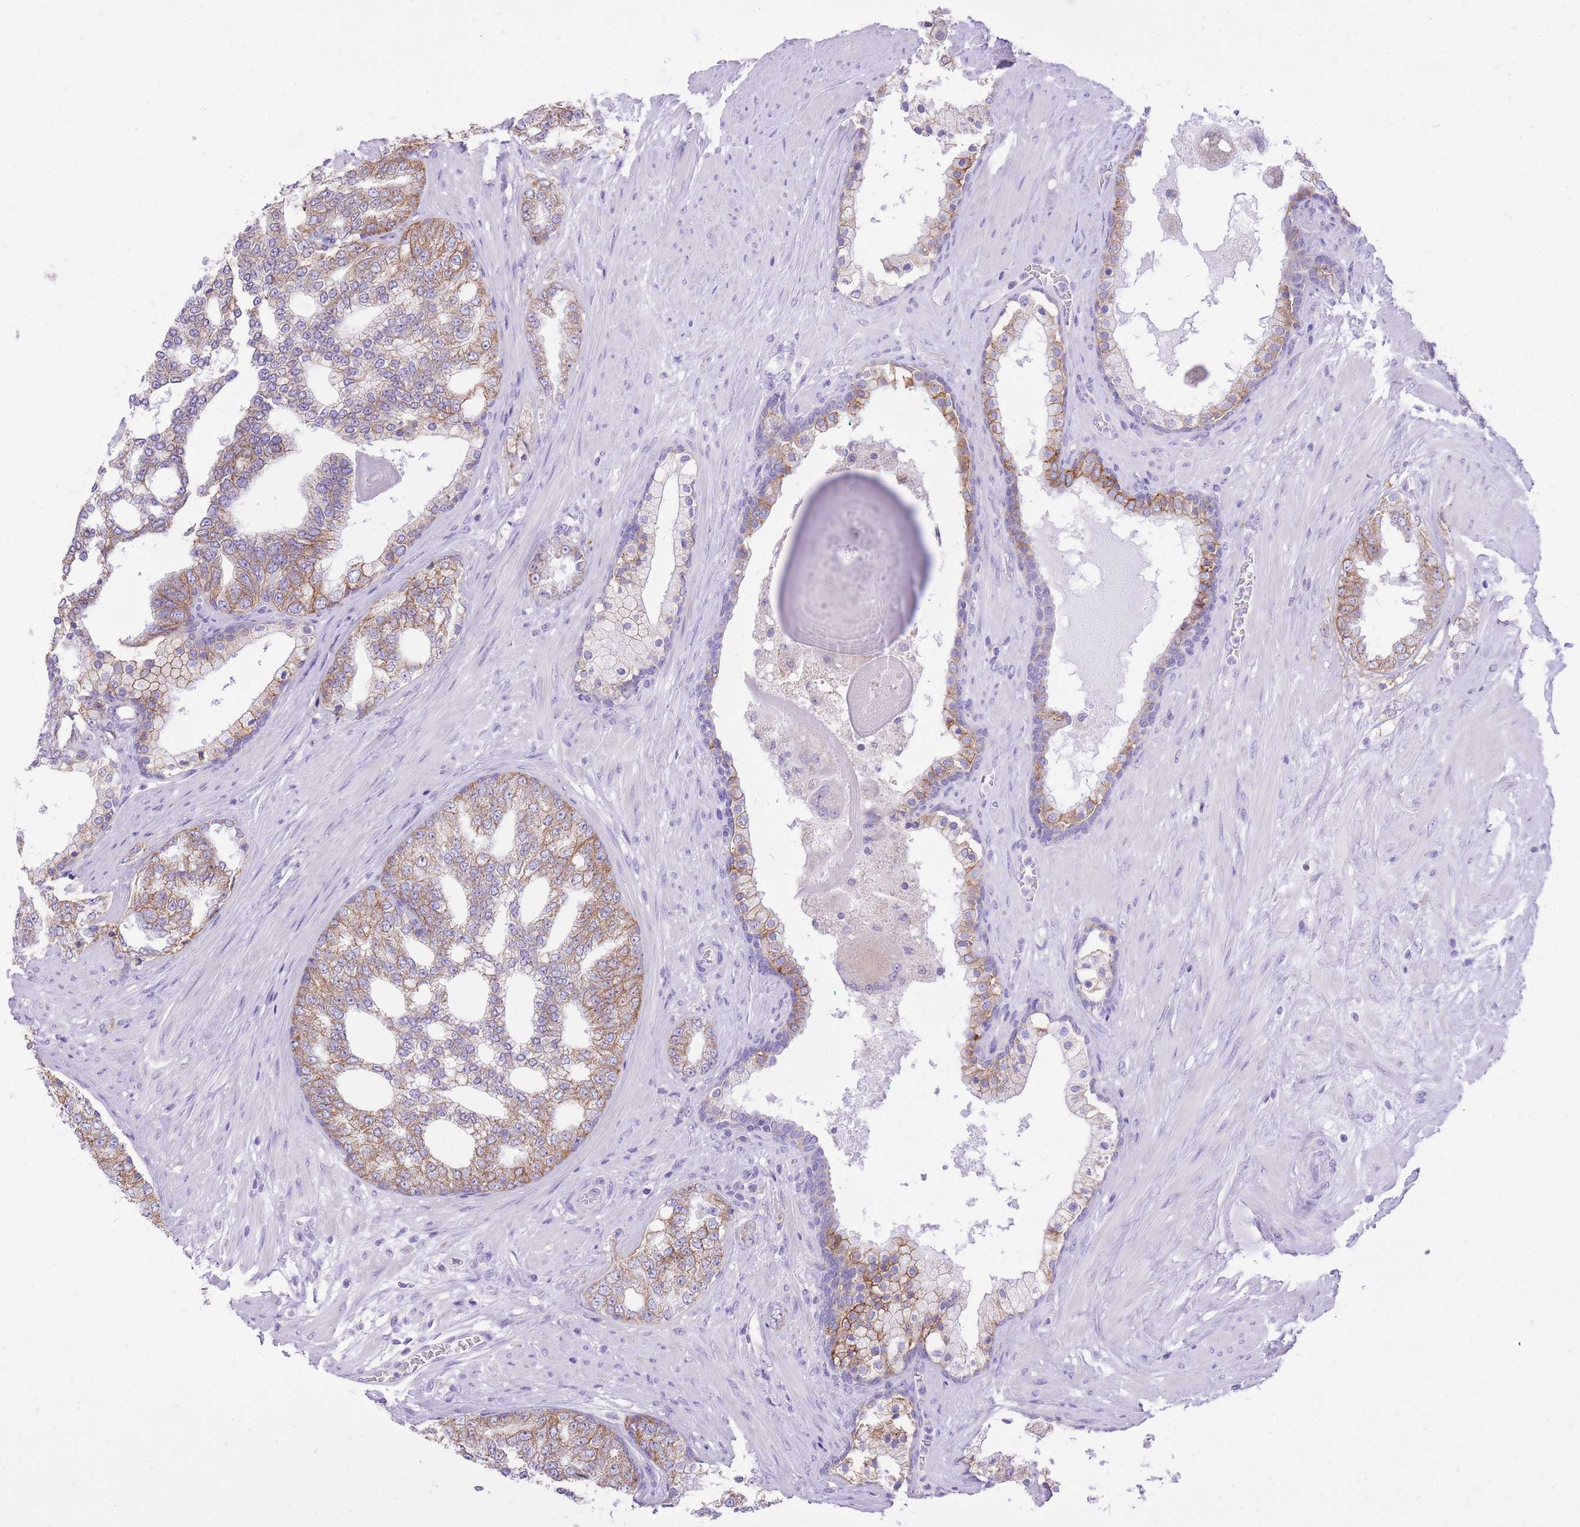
{"staining": {"intensity": "moderate", "quantity": "25%-75%", "location": "cytoplasmic/membranous"}, "tissue": "prostate cancer", "cell_type": "Tumor cells", "image_type": "cancer", "snomed": [{"axis": "morphology", "description": "Adenocarcinoma, High grade"}, {"axis": "topography", "description": "Prostate"}], "caption": "This is a histology image of immunohistochemistry (IHC) staining of adenocarcinoma (high-grade) (prostate), which shows moderate positivity in the cytoplasmic/membranous of tumor cells.", "gene": "SLC4A4", "patient": {"sex": "male", "age": 64}}